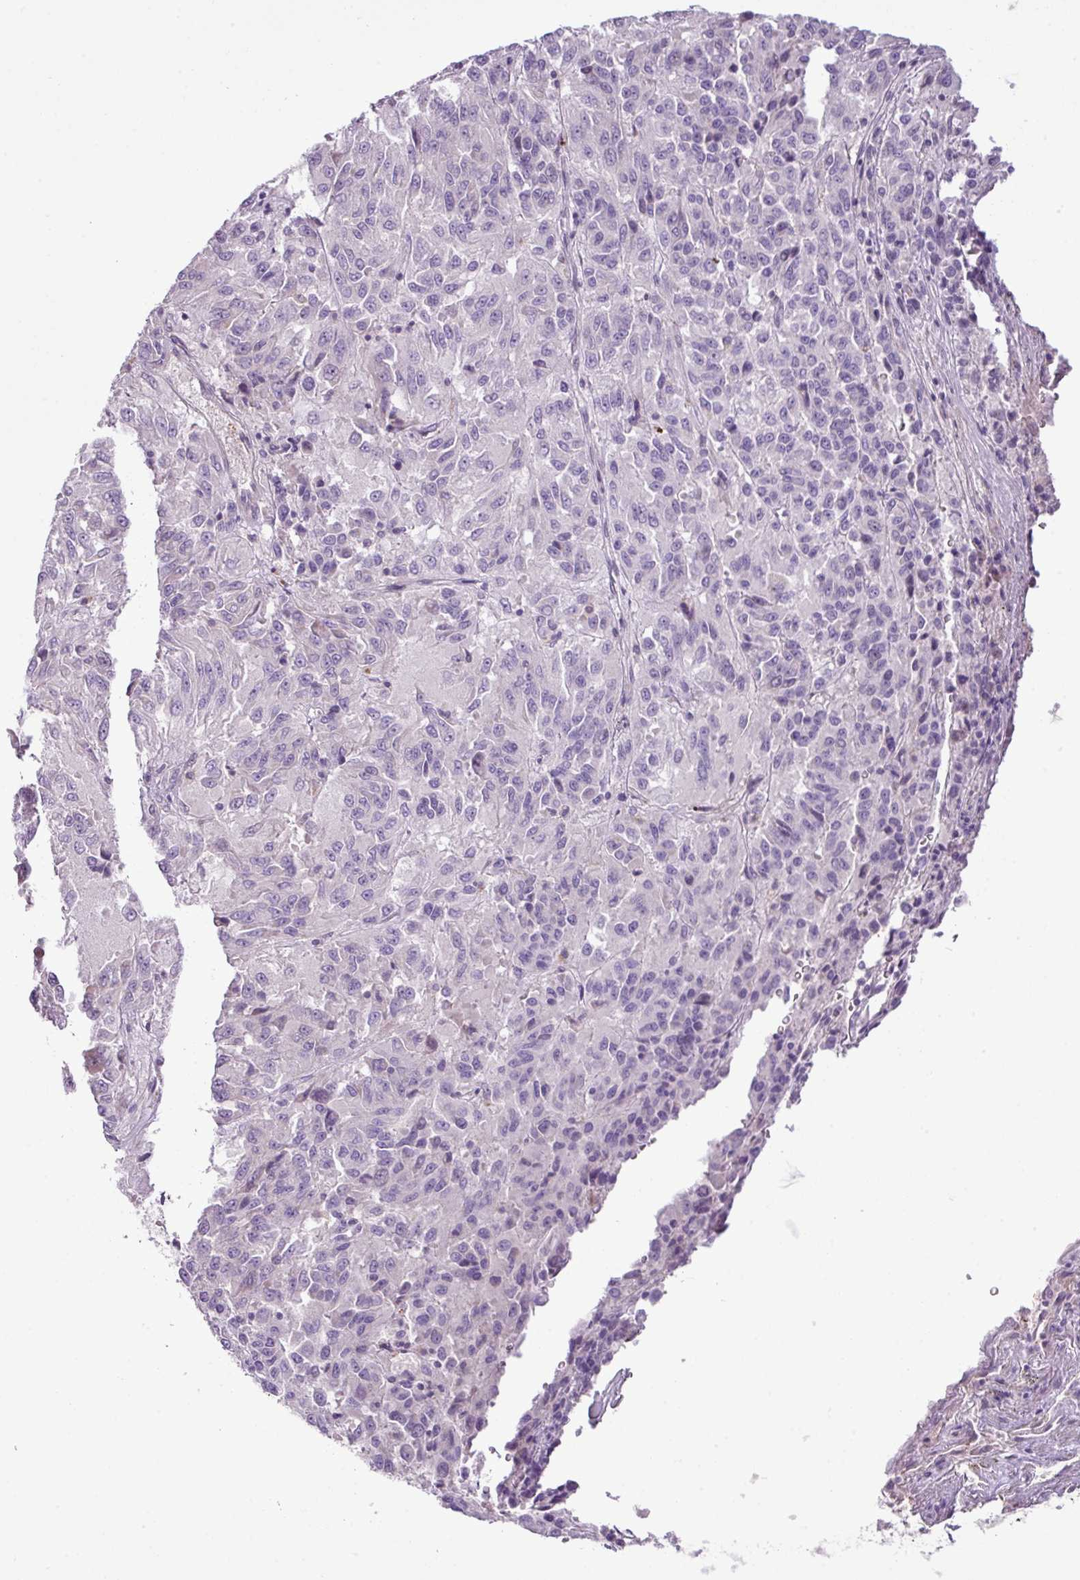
{"staining": {"intensity": "negative", "quantity": "none", "location": "none"}, "tissue": "melanoma", "cell_type": "Tumor cells", "image_type": "cancer", "snomed": [{"axis": "morphology", "description": "Malignant melanoma, Metastatic site"}, {"axis": "topography", "description": "Lung"}], "caption": "This is a histopathology image of immunohistochemistry staining of malignant melanoma (metastatic site), which shows no positivity in tumor cells.", "gene": "DNAJB13", "patient": {"sex": "male", "age": 64}}